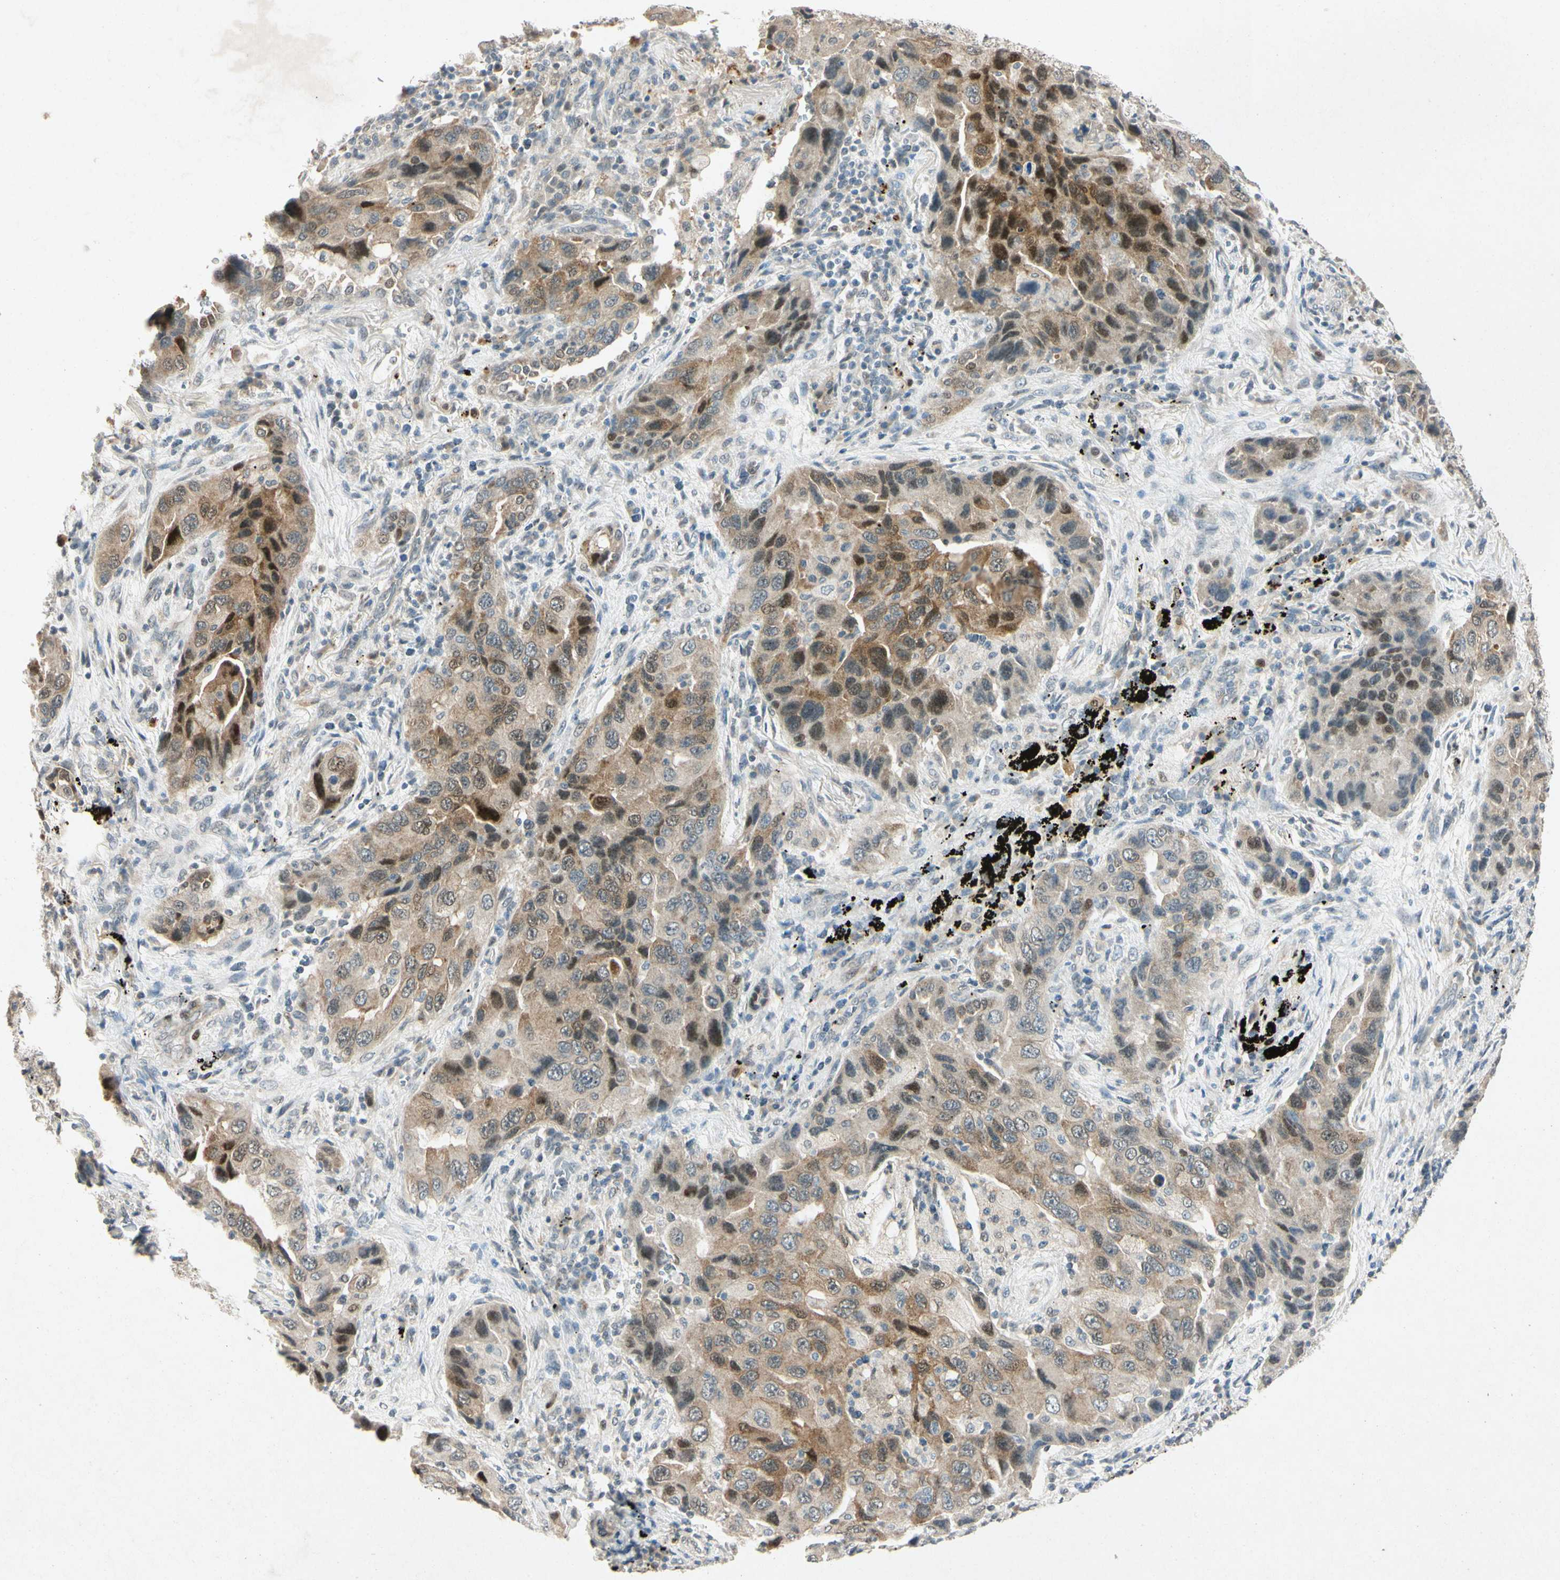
{"staining": {"intensity": "strong", "quantity": "25%-75%", "location": "nuclear"}, "tissue": "lung cancer", "cell_type": "Tumor cells", "image_type": "cancer", "snomed": [{"axis": "morphology", "description": "Adenocarcinoma, NOS"}, {"axis": "topography", "description": "Lung"}], "caption": "IHC image of lung cancer stained for a protein (brown), which exhibits high levels of strong nuclear positivity in about 25%-75% of tumor cells.", "gene": "HSPA1B", "patient": {"sex": "female", "age": 65}}